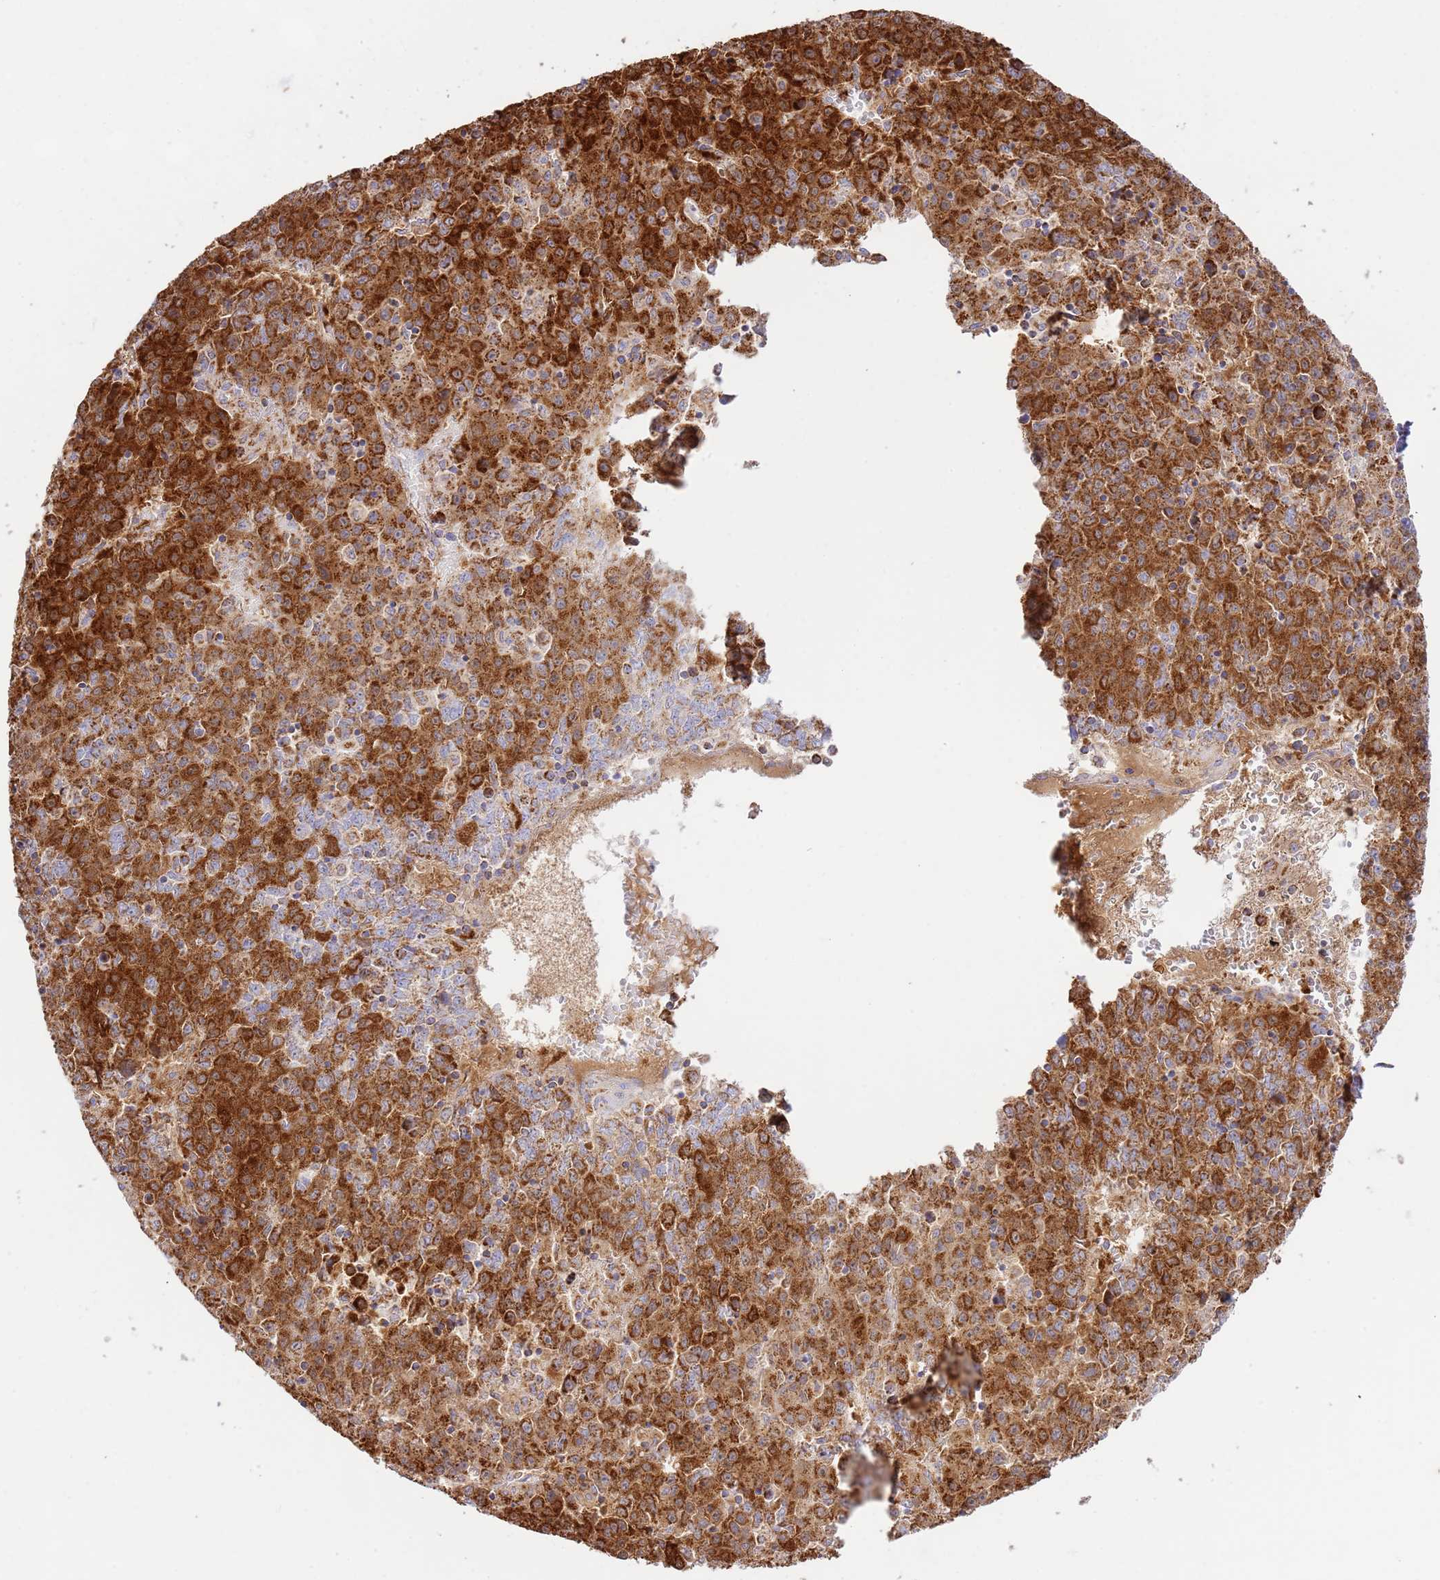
{"staining": {"intensity": "strong", "quantity": ">75%", "location": "cytoplasmic/membranous"}, "tissue": "liver cancer", "cell_type": "Tumor cells", "image_type": "cancer", "snomed": [{"axis": "morphology", "description": "Carcinoma, Hepatocellular, NOS"}, {"axis": "topography", "description": "Liver"}], "caption": "Tumor cells reveal strong cytoplasmic/membranous positivity in about >75% of cells in hepatocellular carcinoma (liver). (DAB IHC, brown staining for protein, blue staining for nuclei).", "gene": "ZBTB39", "patient": {"sex": "female", "age": 53}}